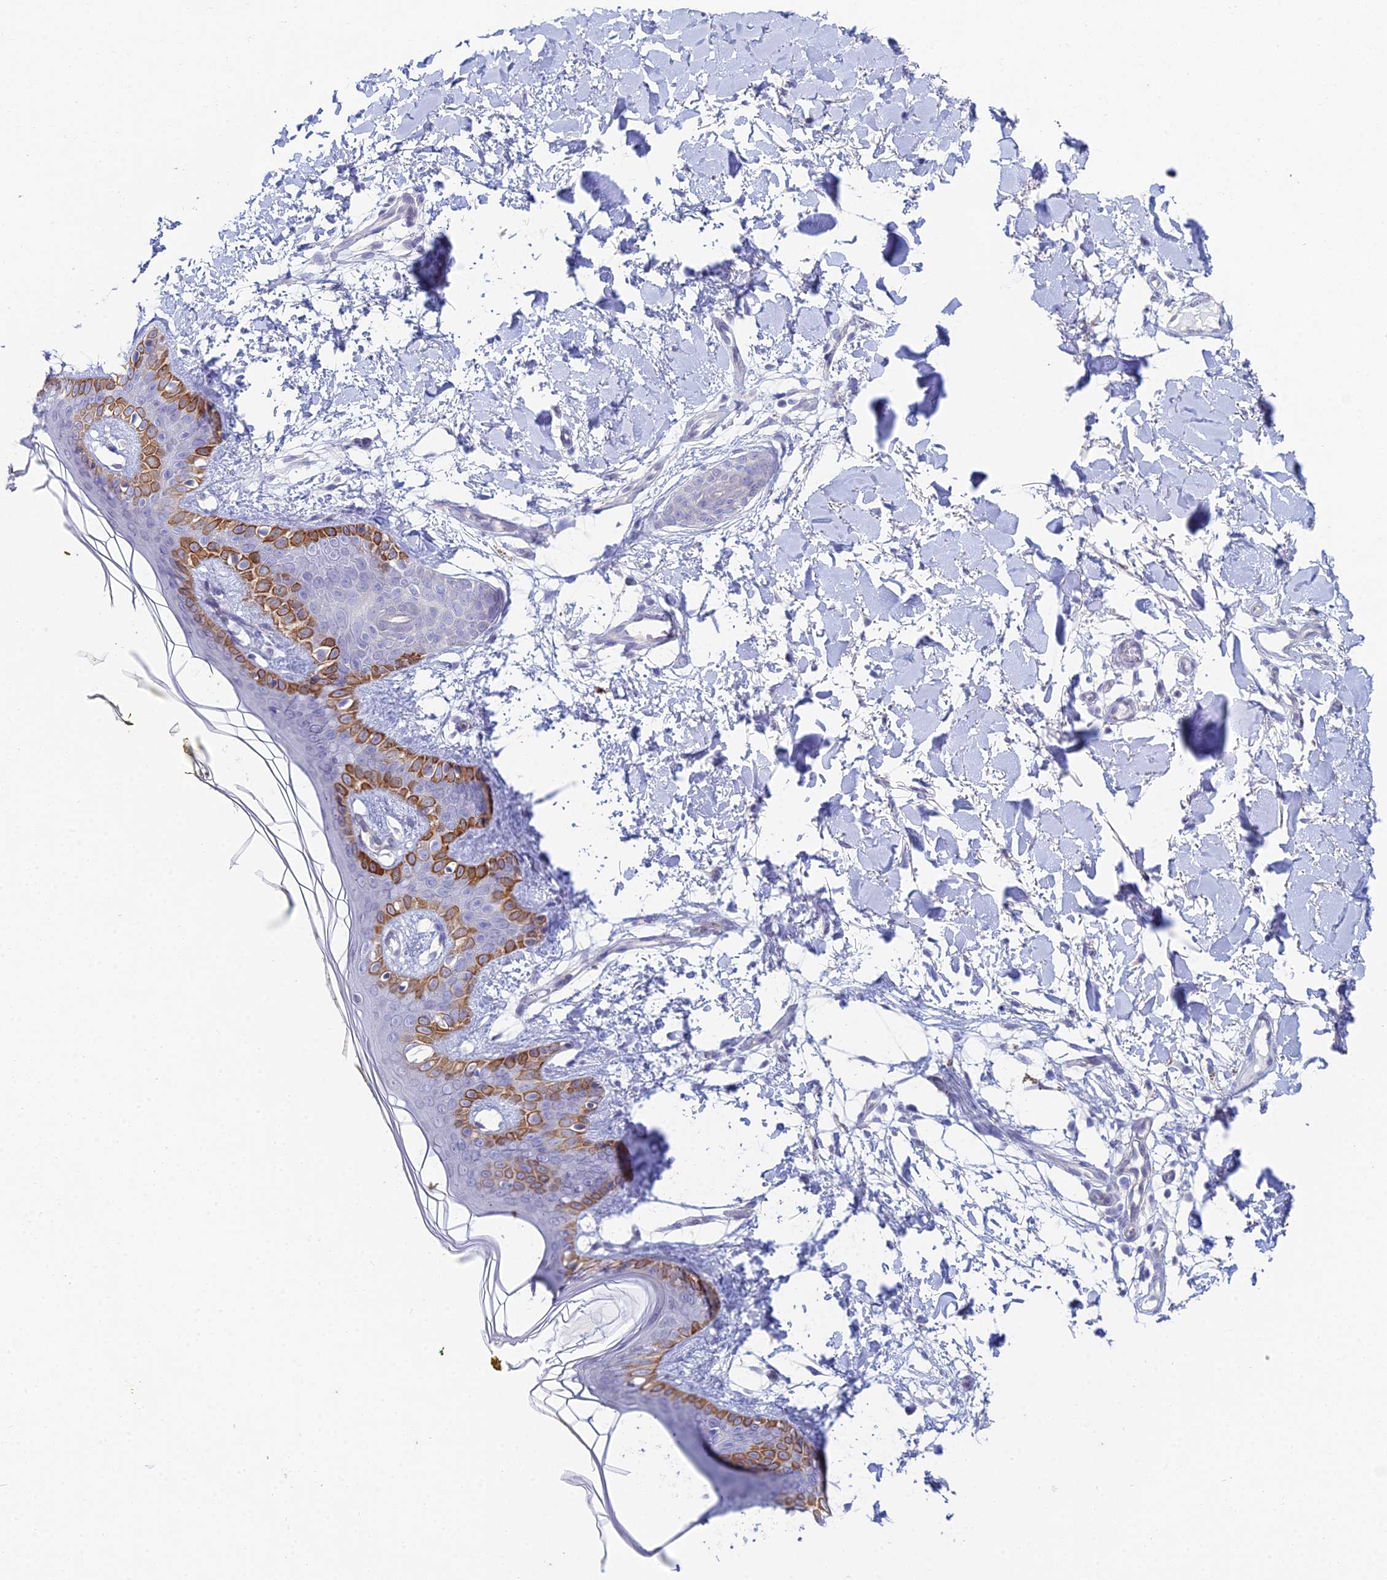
{"staining": {"intensity": "negative", "quantity": "none", "location": "none"}, "tissue": "skin", "cell_type": "Fibroblasts", "image_type": "normal", "snomed": [{"axis": "morphology", "description": "Normal tissue, NOS"}, {"axis": "topography", "description": "Skin"}], "caption": "High power microscopy image of an immunohistochemistry image of normal skin, revealing no significant staining in fibroblasts.", "gene": "EEF2KMT", "patient": {"sex": "female", "age": 34}}